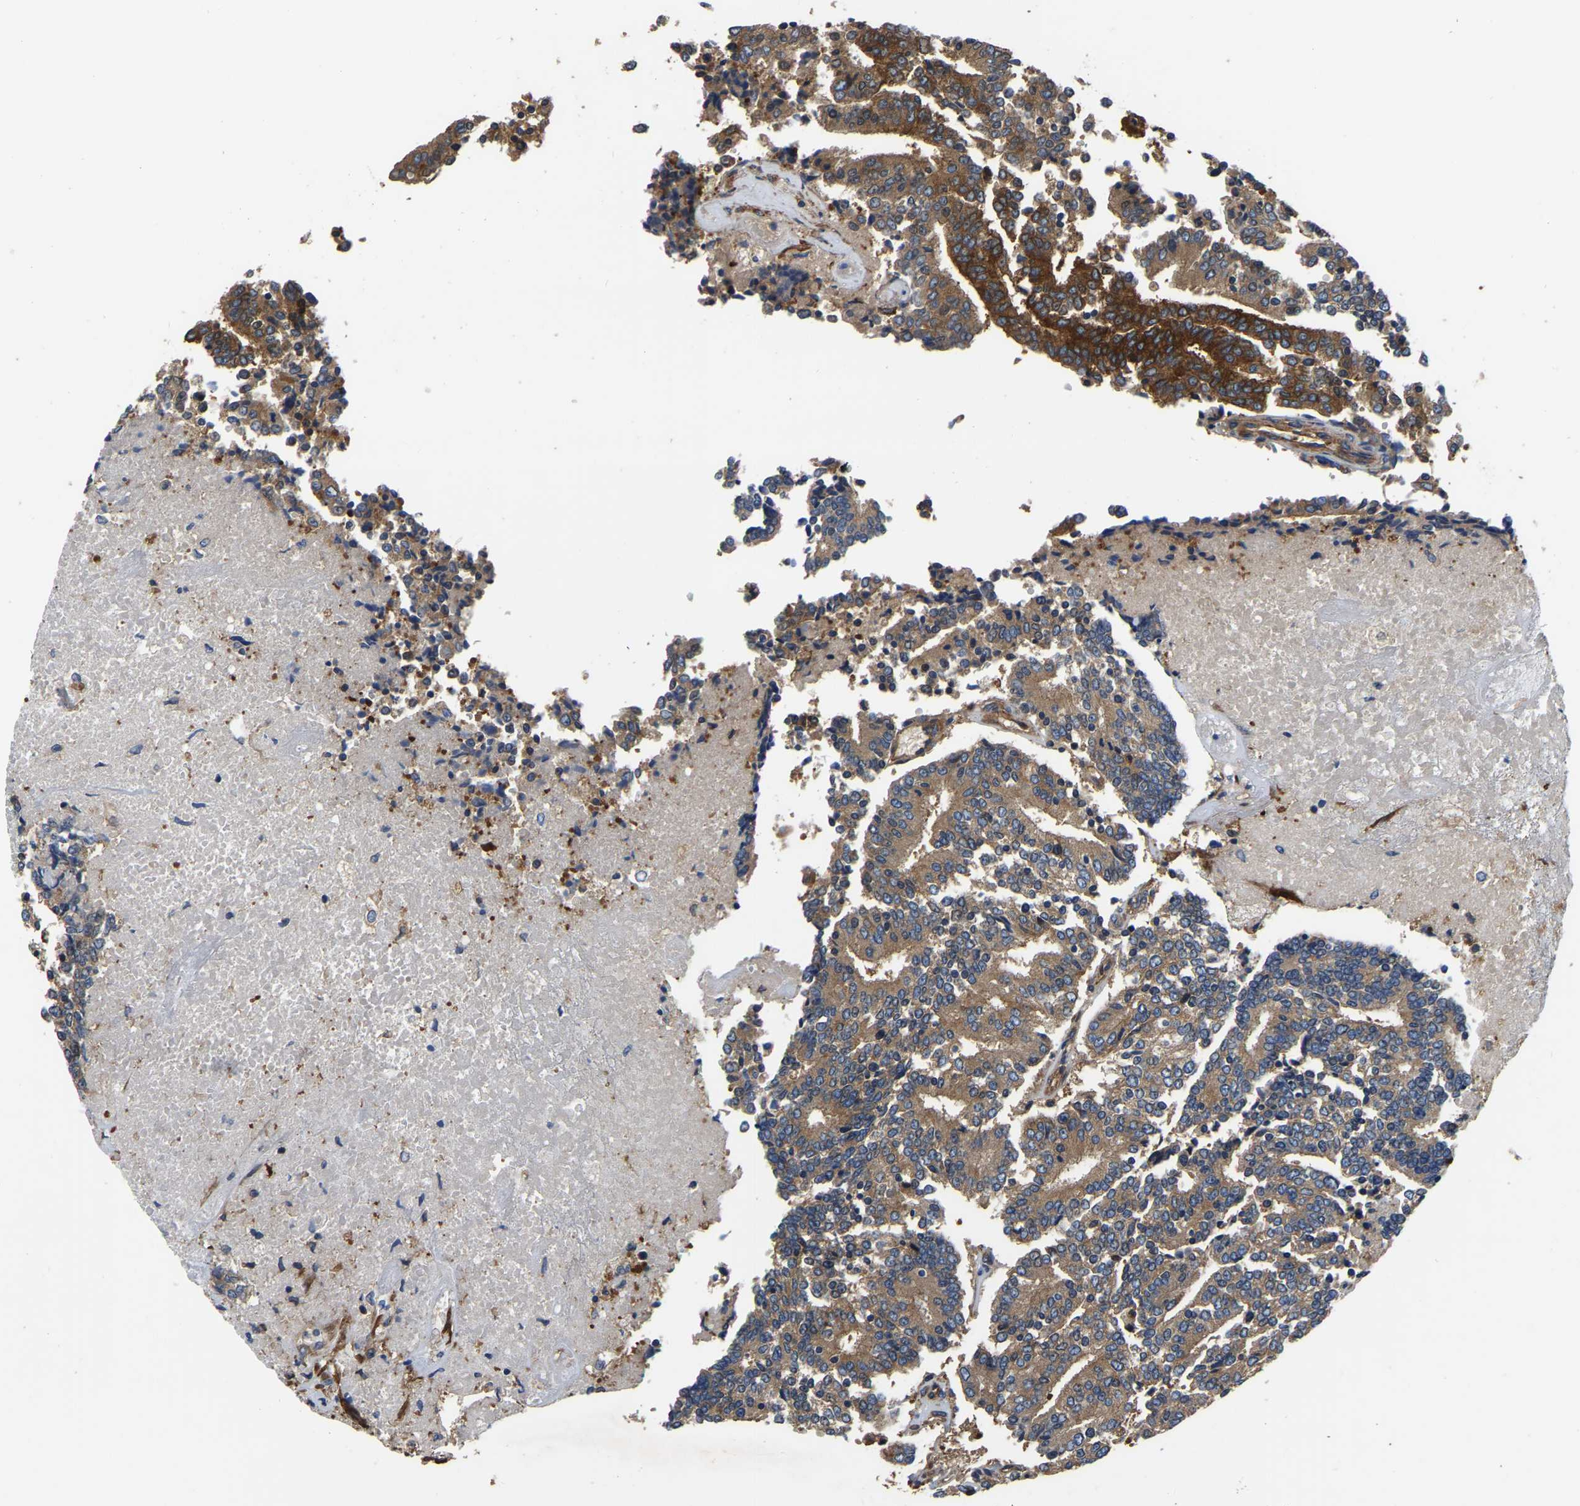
{"staining": {"intensity": "moderate", "quantity": ">75%", "location": "cytoplasmic/membranous"}, "tissue": "prostate cancer", "cell_type": "Tumor cells", "image_type": "cancer", "snomed": [{"axis": "morphology", "description": "Normal tissue, NOS"}, {"axis": "morphology", "description": "Adenocarcinoma, High grade"}, {"axis": "topography", "description": "Prostate"}, {"axis": "topography", "description": "Seminal veicle"}], "caption": "Brown immunohistochemical staining in human adenocarcinoma (high-grade) (prostate) displays moderate cytoplasmic/membranous staining in approximately >75% of tumor cells. The staining was performed using DAB, with brown indicating positive protein expression. Nuclei are stained blue with hematoxylin.", "gene": "GARS1", "patient": {"sex": "male", "age": 55}}